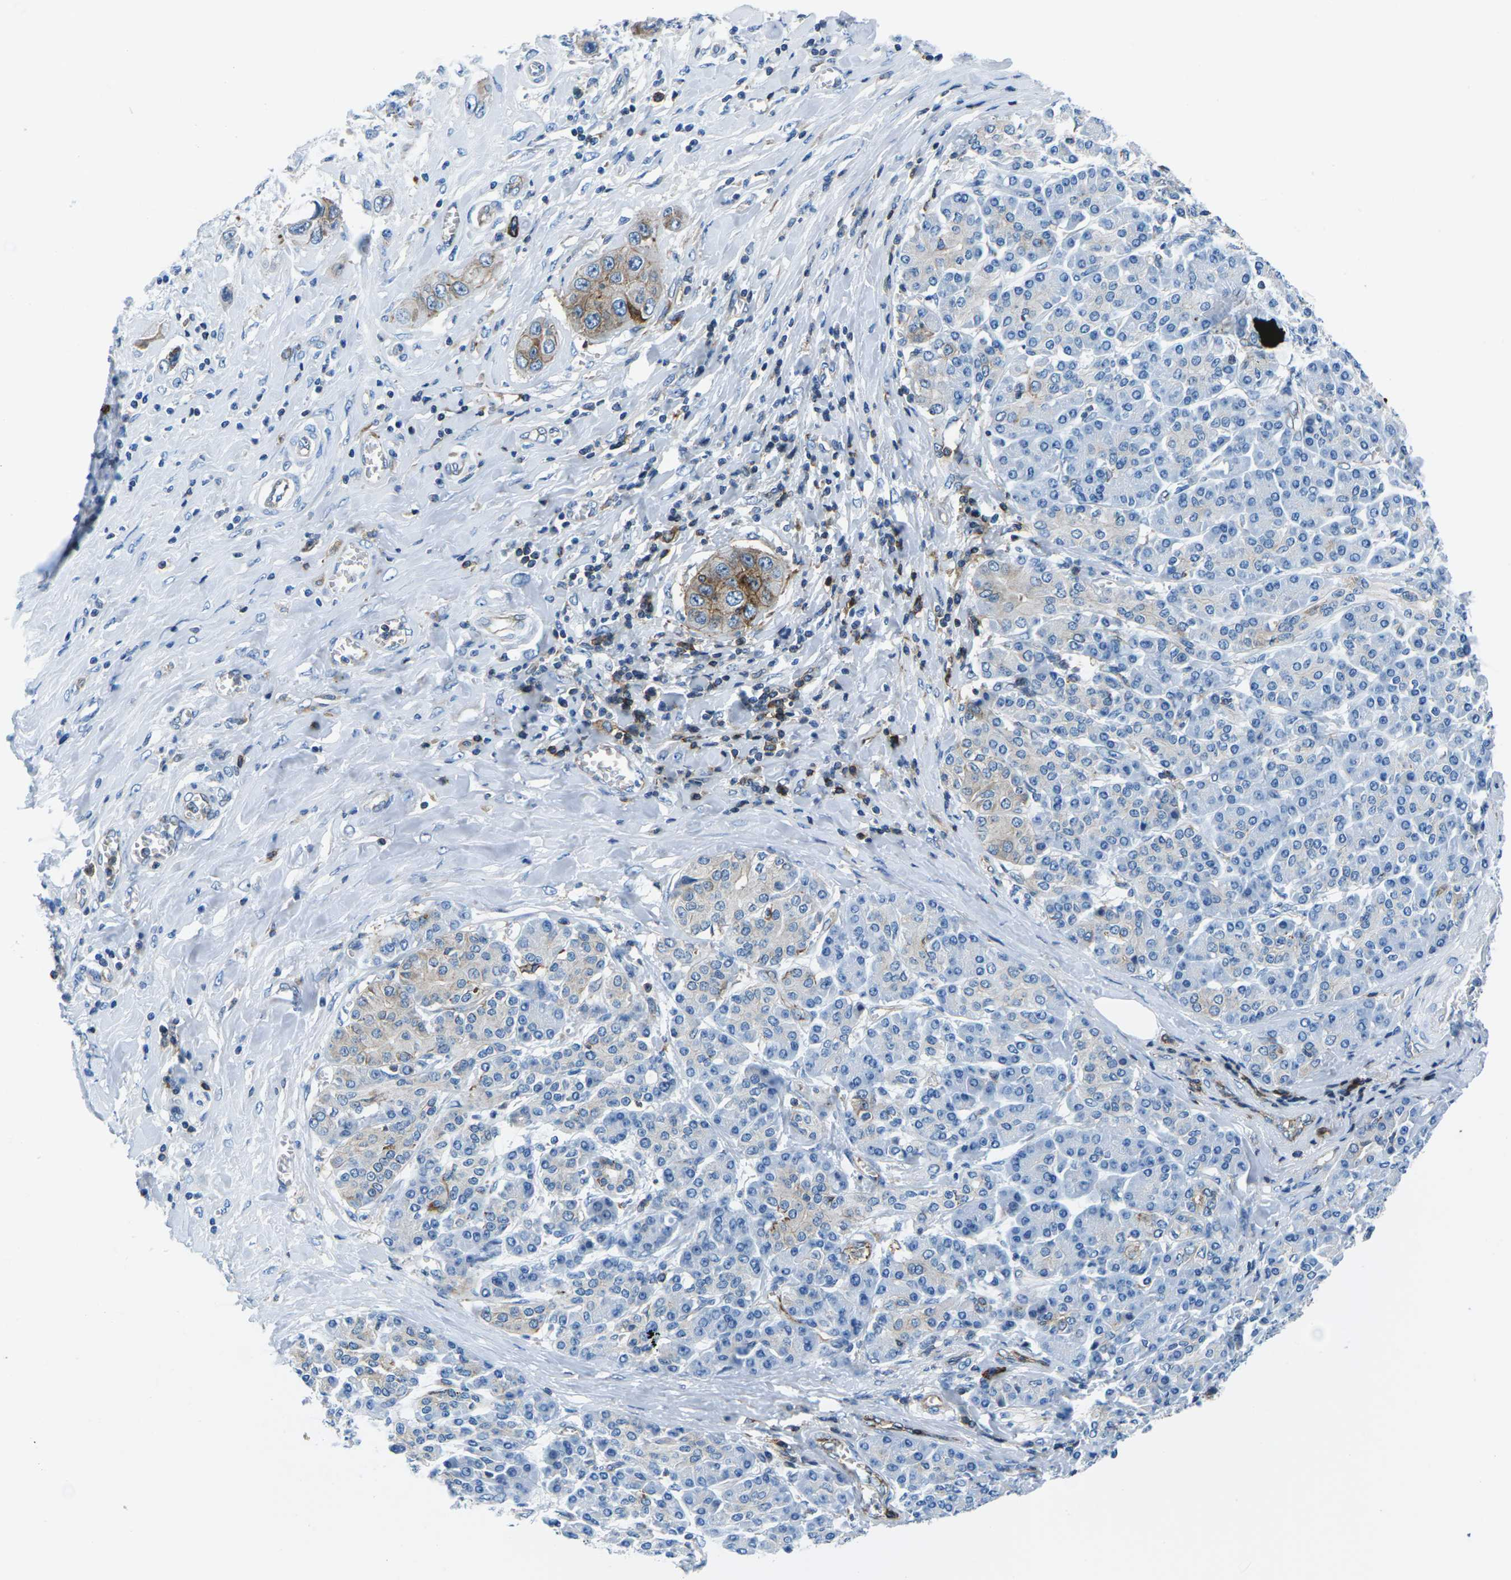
{"staining": {"intensity": "strong", "quantity": ">75%", "location": "cytoplasmic/membranous"}, "tissue": "pancreatic cancer", "cell_type": "Tumor cells", "image_type": "cancer", "snomed": [{"axis": "morphology", "description": "Adenocarcinoma, NOS"}, {"axis": "topography", "description": "Pancreas"}], "caption": "A photomicrograph of human pancreatic adenocarcinoma stained for a protein shows strong cytoplasmic/membranous brown staining in tumor cells.", "gene": "SOCS4", "patient": {"sex": "female", "age": 70}}